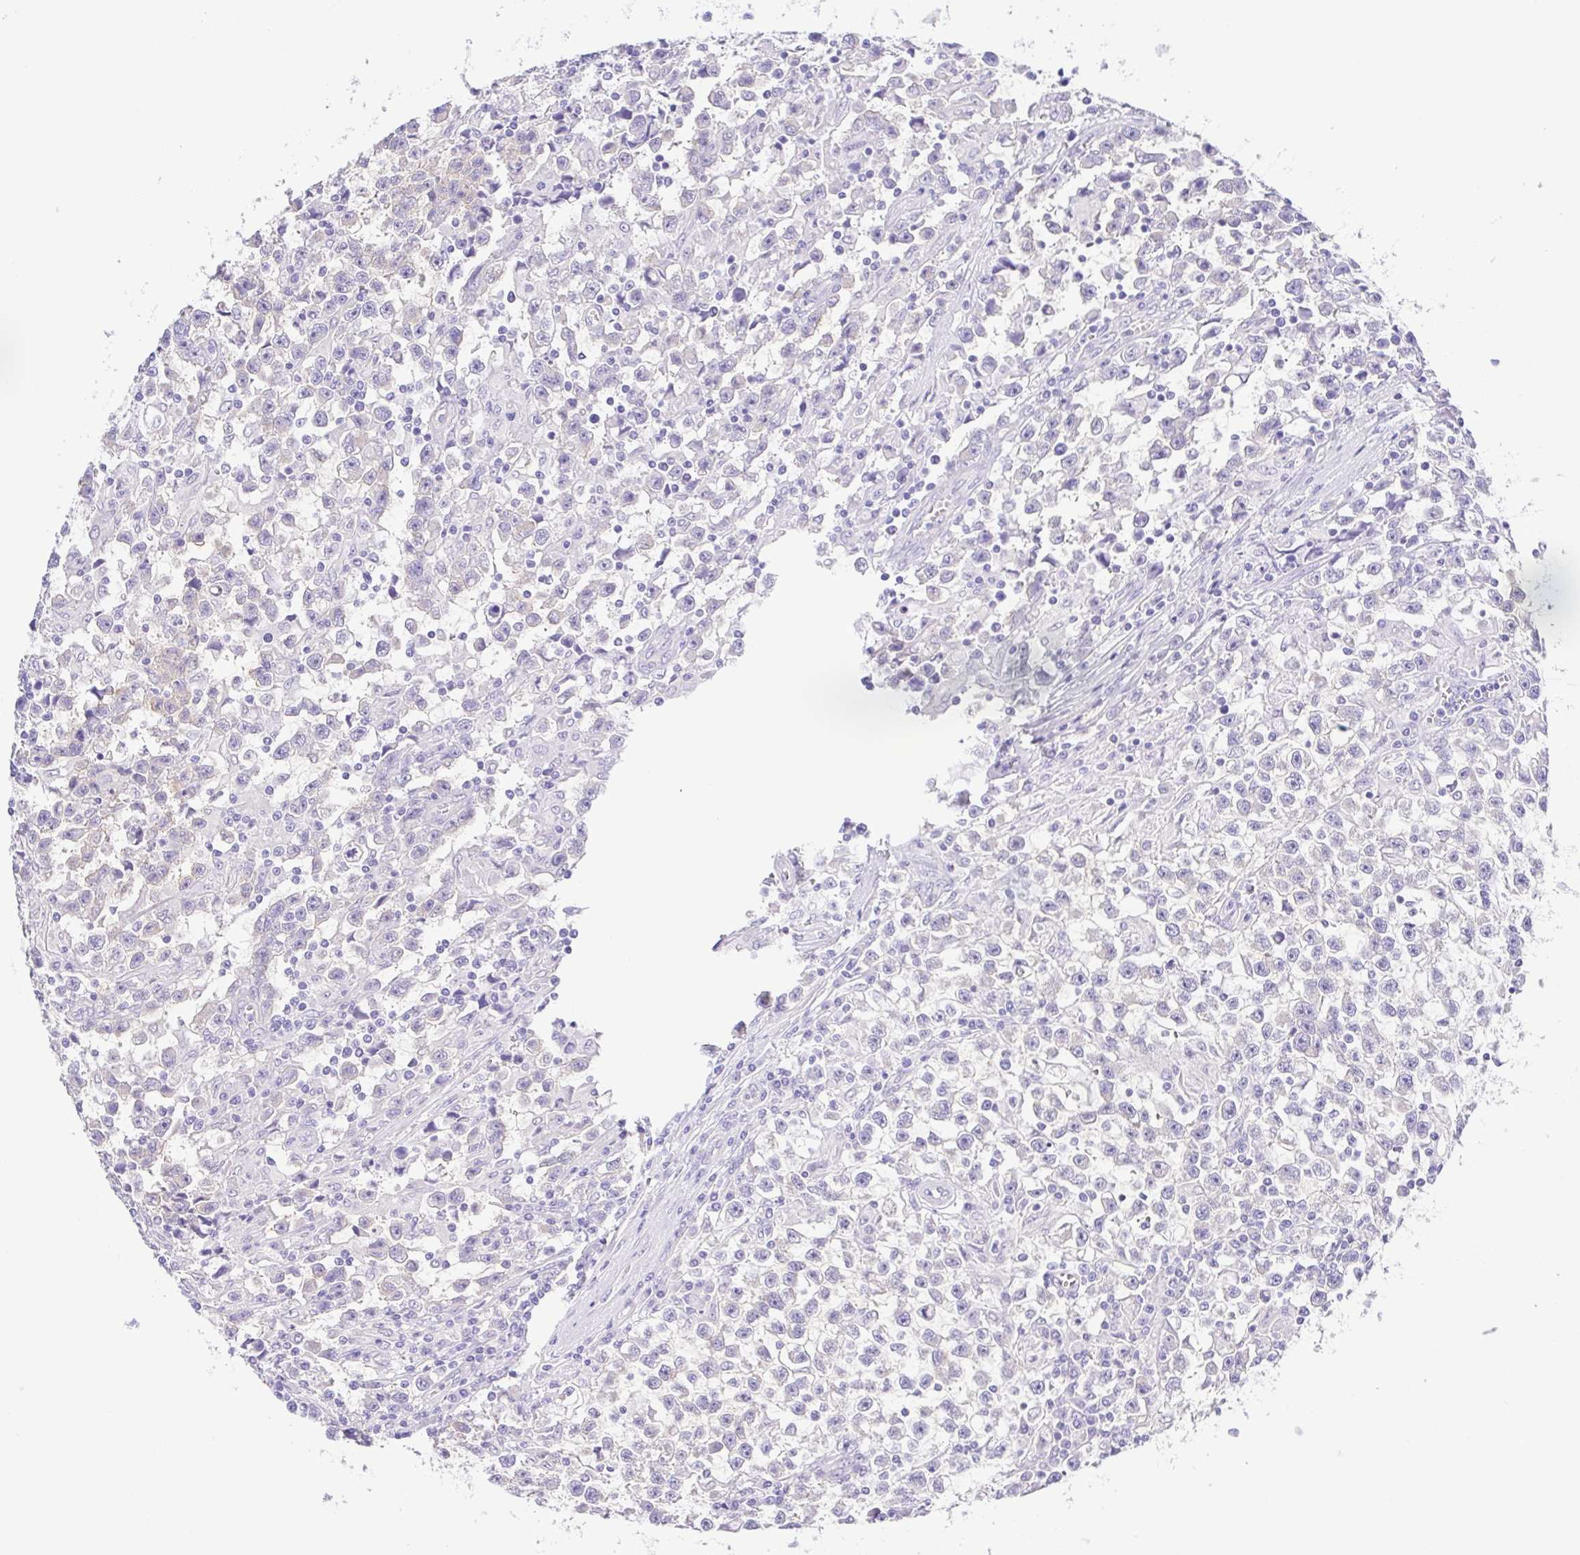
{"staining": {"intensity": "negative", "quantity": "none", "location": "none"}, "tissue": "testis cancer", "cell_type": "Tumor cells", "image_type": "cancer", "snomed": [{"axis": "morphology", "description": "Seminoma, NOS"}, {"axis": "topography", "description": "Testis"}], "caption": "Immunohistochemistry histopathology image of neoplastic tissue: testis cancer (seminoma) stained with DAB reveals no significant protein positivity in tumor cells.", "gene": "EPB42", "patient": {"sex": "male", "age": 31}}